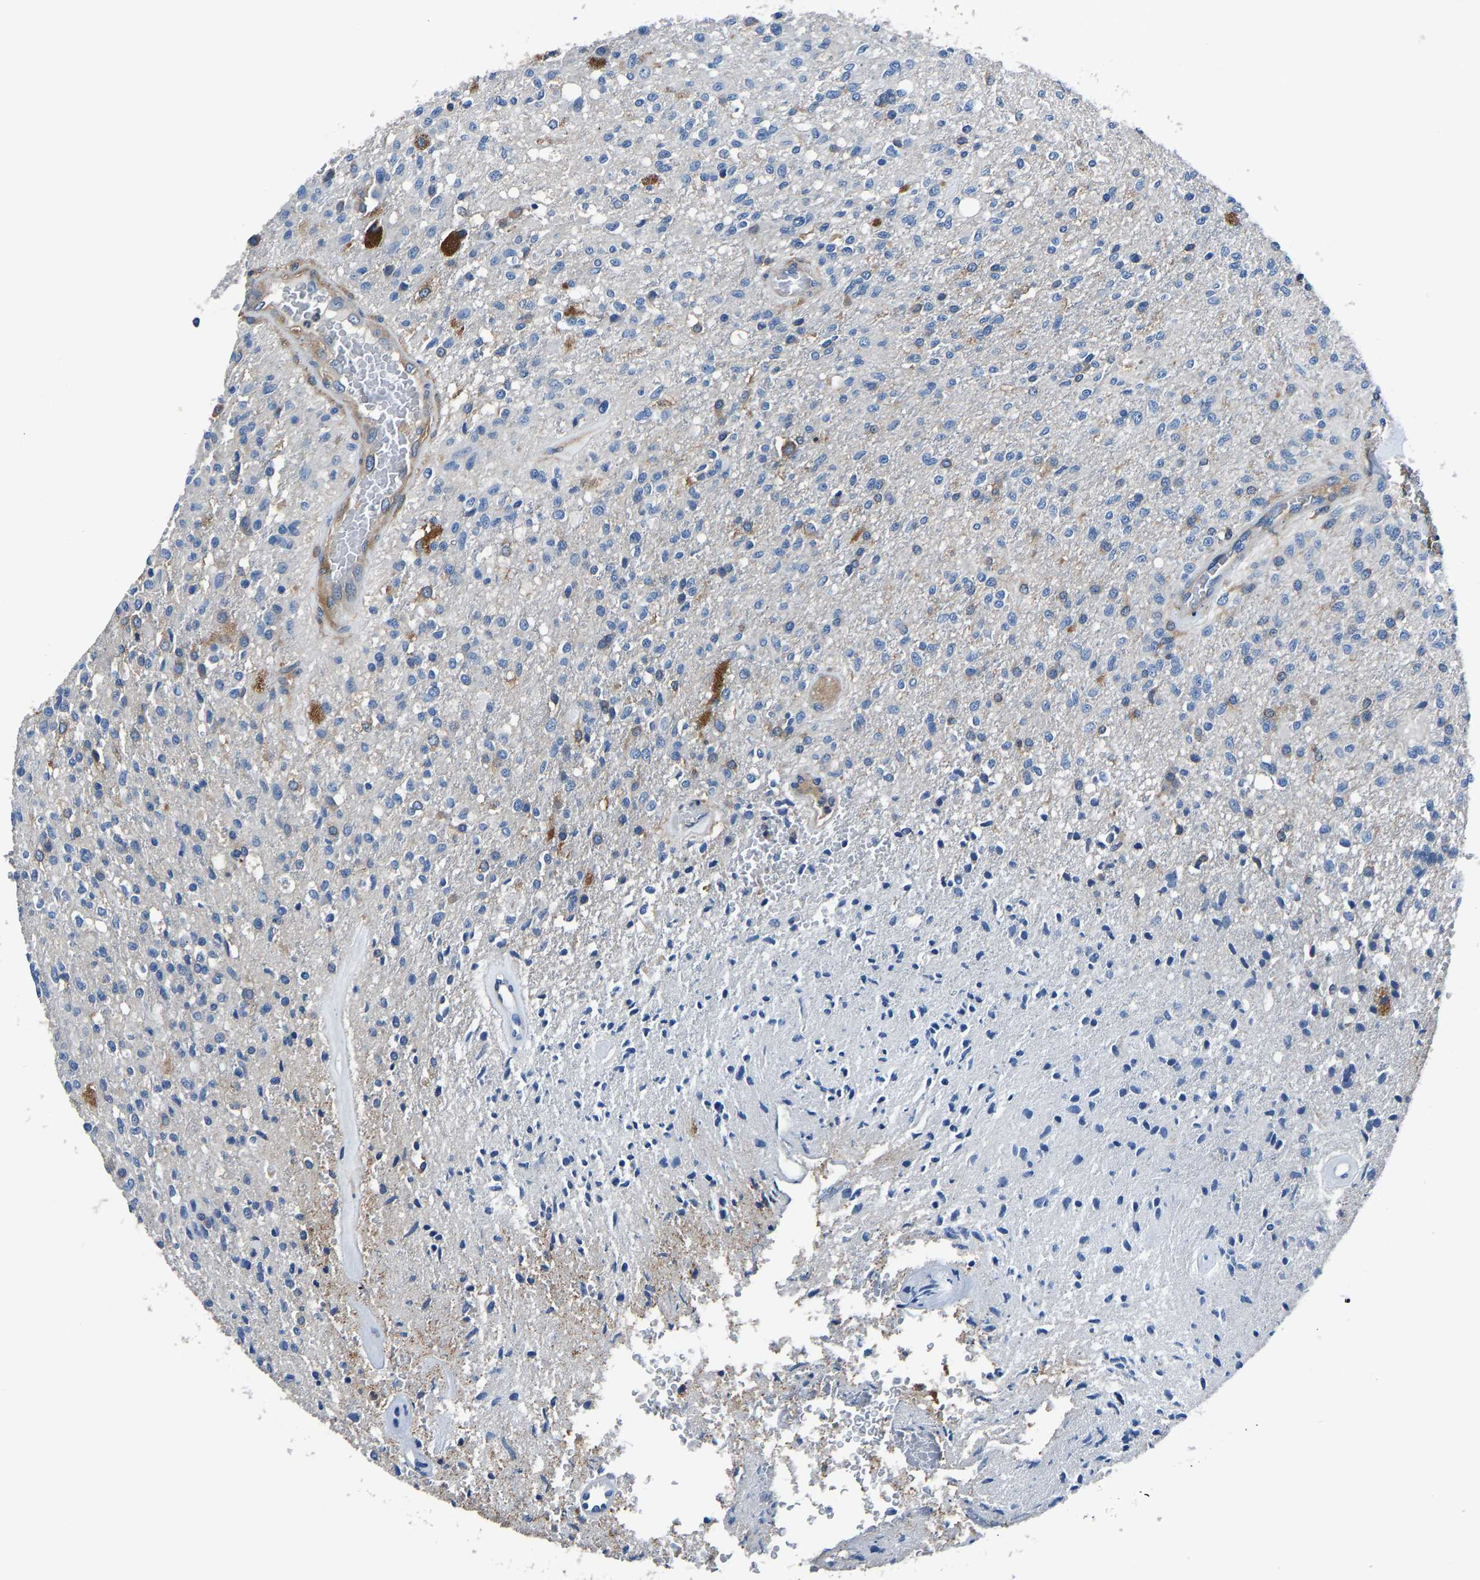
{"staining": {"intensity": "negative", "quantity": "none", "location": "none"}, "tissue": "glioma", "cell_type": "Tumor cells", "image_type": "cancer", "snomed": [{"axis": "morphology", "description": "Normal tissue, NOS"}, {"axis": "morphology", "description": "Glioma, malignant, High grade"}, {"axis": "topography", "description": "Cerebral cortex"}], "caption": "Immunohistochemistry of glioma demonstrates no expression in tumor cells.", "gene": "PRKAR1A", "patient": {"sex": "male", "age": 77}}